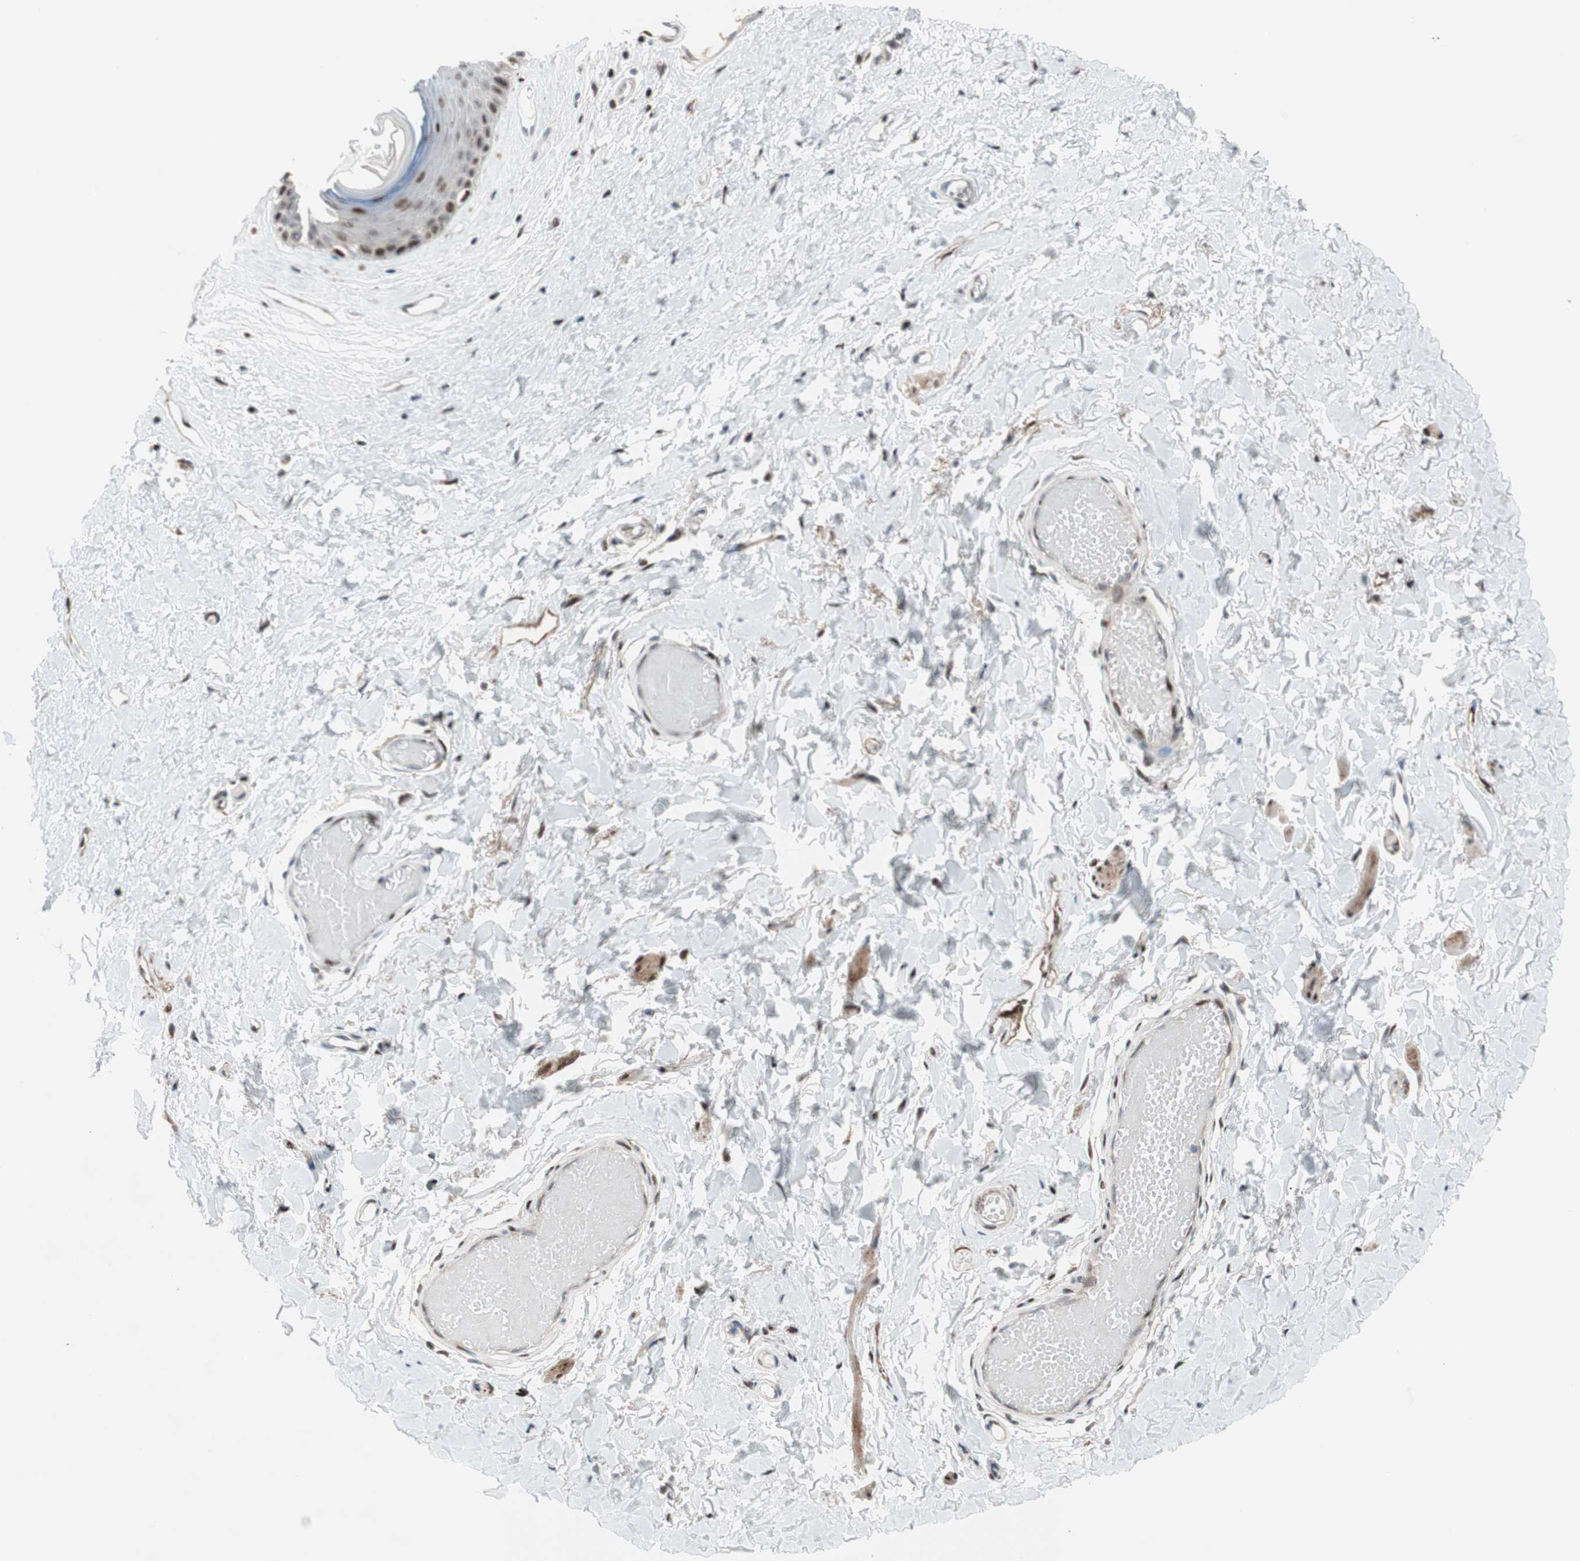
{"staining": {"intensity": "moderate", "quantity": "25%-75%", "location": "nuclear"}, "tissue": "skin", "cell_type": "Epidermal cells", "image_type": "normal", "snomed": [{"axis": "morphology", "description": "Normal tissue, NOS"}, {"axis": "morphology", "description": "Inflammation, NOS"}, {"axis": "topography", "description": "Vulva"}], "caption": "Skin stained for a protein exhibits moderate nuclear positivity in epidermal cells. The staining is performed using DAB (3,3'-diaminobenzidine) brown chromogen to label protein expression. The nuclei are counter-stained blue using hematoxylin.", "gene": "FBXO44", "patient": {"sex": "female", "age": 84}}